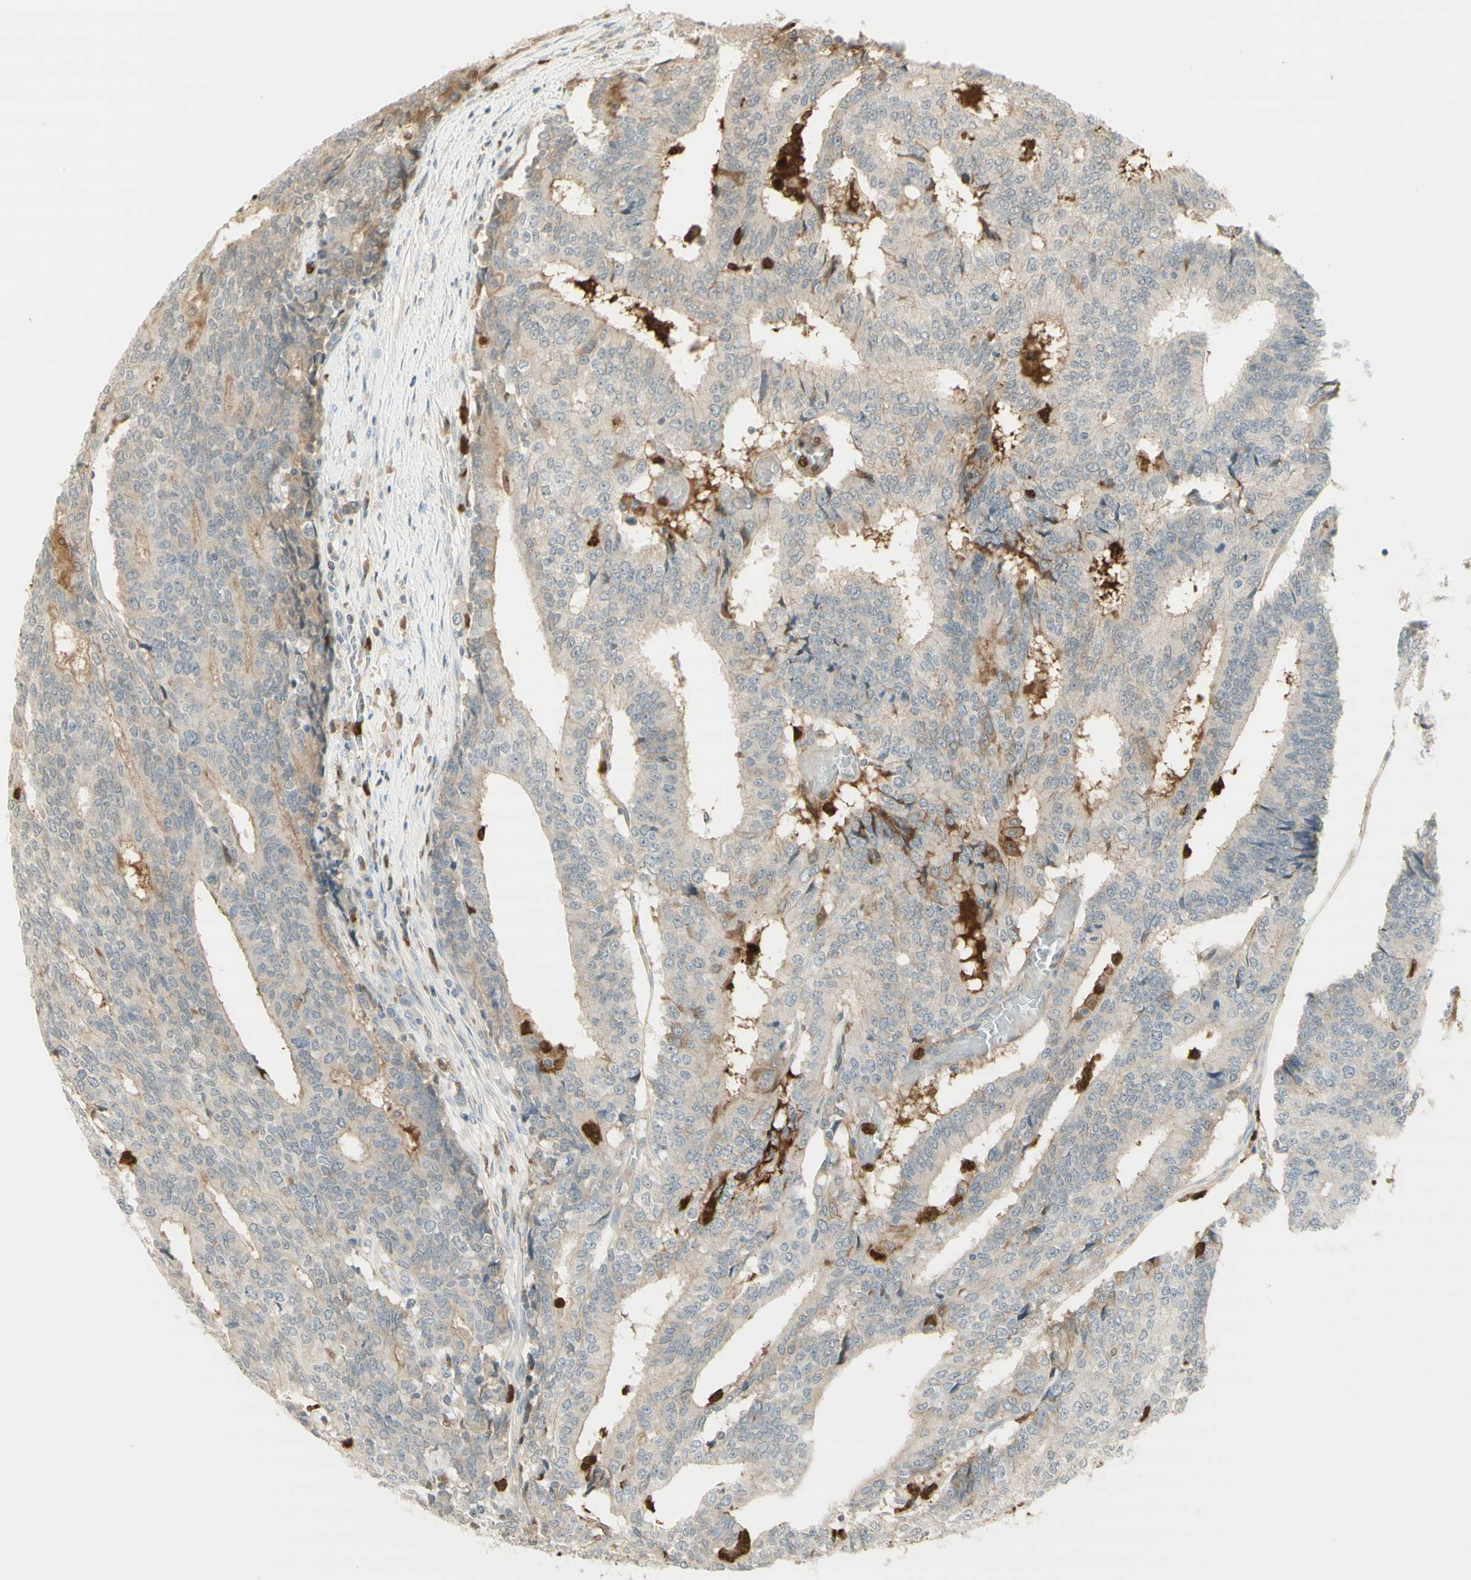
{"staining": {"intensity": "weak", "quantity": "25%-75%", "location": "cytoplasmic/membranous"}, "tissue": "prostate cancer", "cell_type": "Tumor cells", "image_type": "cancer", "snomed": [{"axis": "morphology", "description": "Normal tissue, NOS"}, {"axis": "morphology", "description": "Adenocarcinoma, High grade"}, {"axis": "topography", "description": "Prostate"}, {"axis": "topography", "description": "Seminal veicle"}], "caption": "Immunohistochemical staining of prostate cancer (high-grade adenocarcinoma) displays weak cytoplasmic/membranous protein expression in about 25%-75% of tumor cells.", "gene": "NID1", "patient": {"sex": "male", "age": 55}}